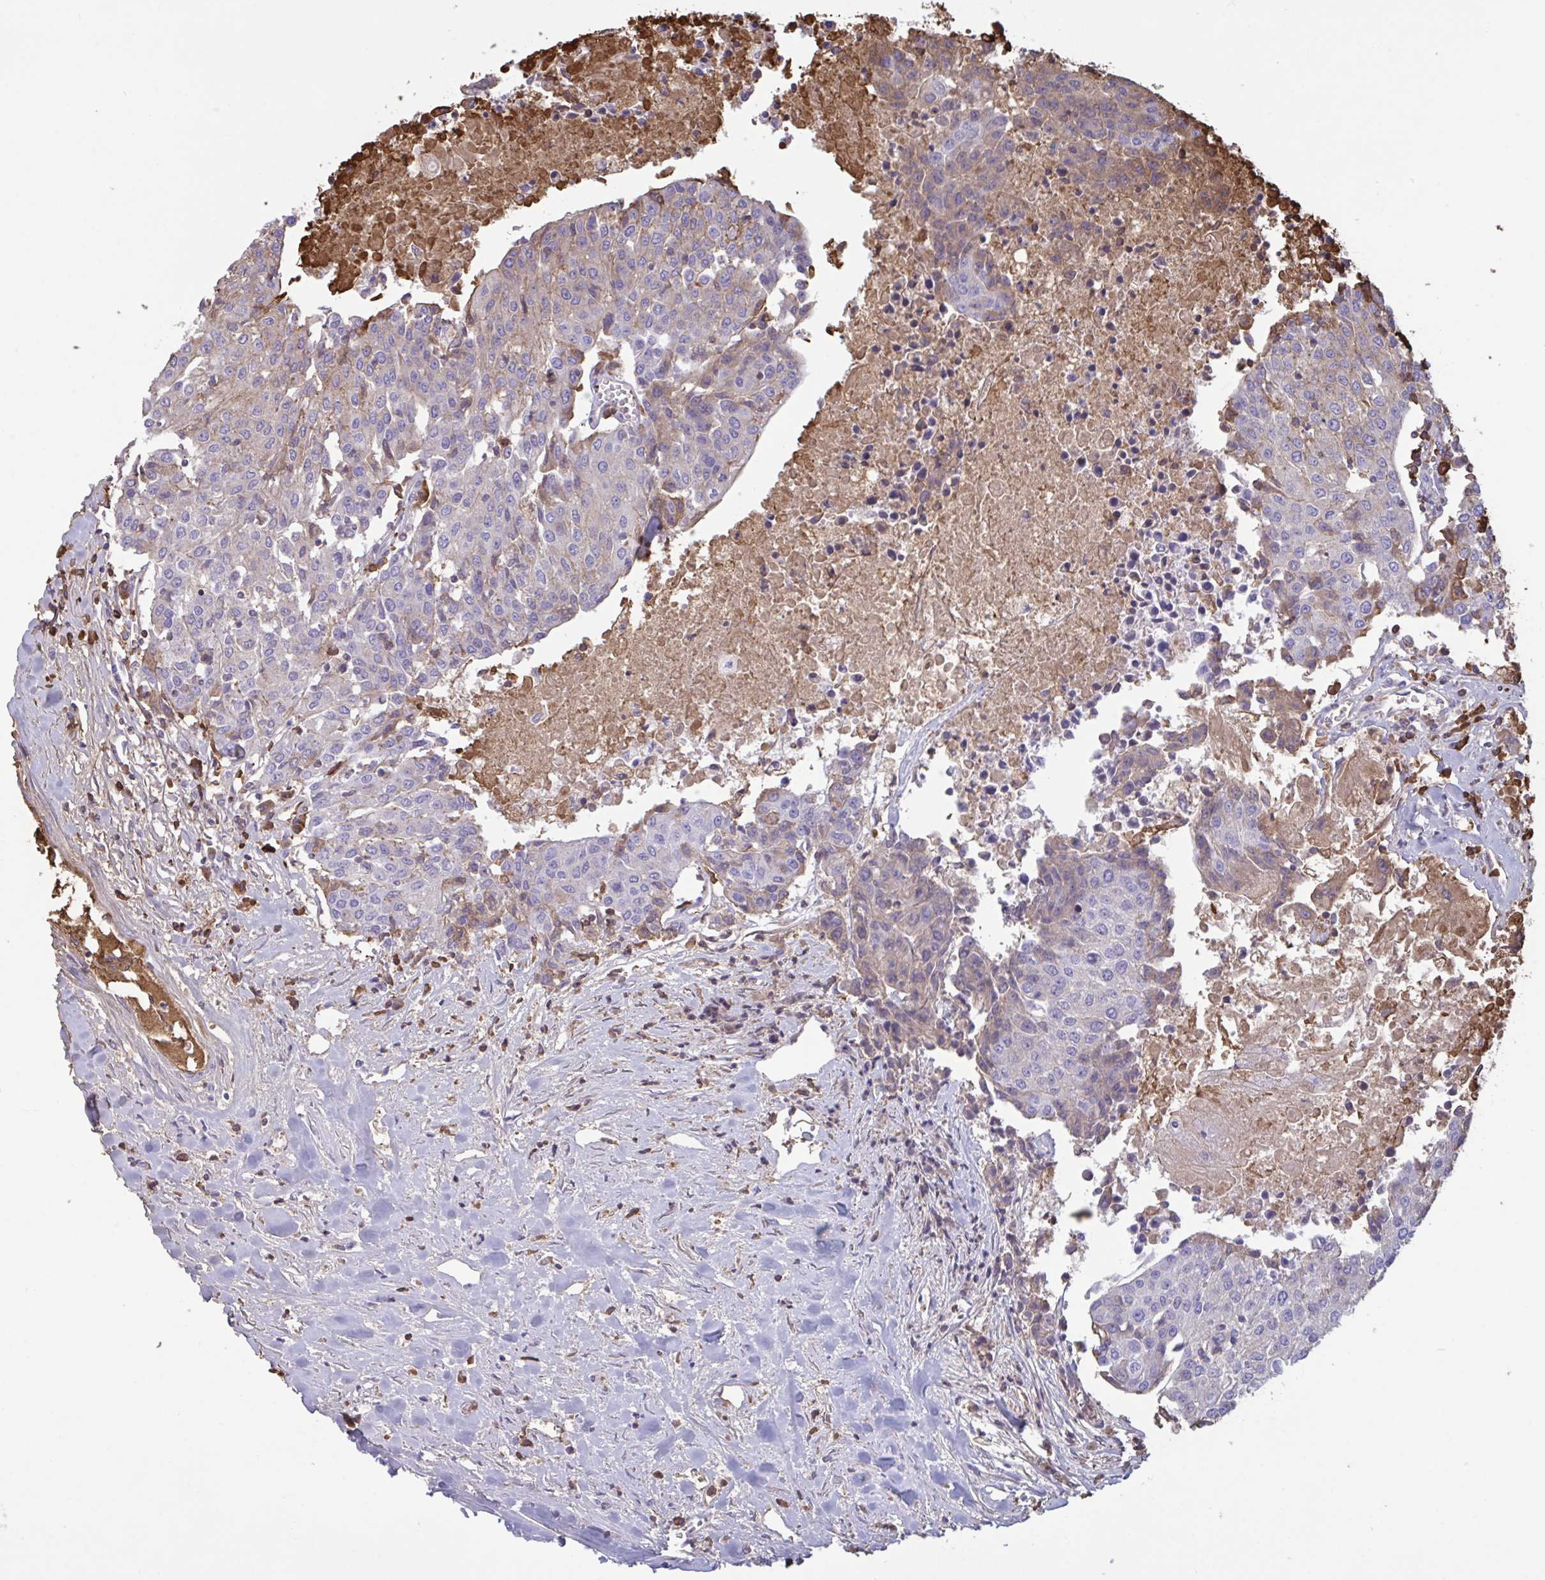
{"staining": {"intensity": "weak", "quantity": "25%-75%", "location": "cytoplasmic/membranous"}, "tissue": "urothelial cancer", "cell_type": "Tumor cells", "image_type": "cancer", "snomed": [{"axis": "morphology", "description": "Urothelial carcinoma, High grade"}, {"axis": "topography", "description": "Urinary bladder"}], "caption": "Urothelial cancer stained with a protein marker reveals weak staining in tumor cells.", "gene": "IL1R1", "patient": {"sex": "female", "age": 85}}